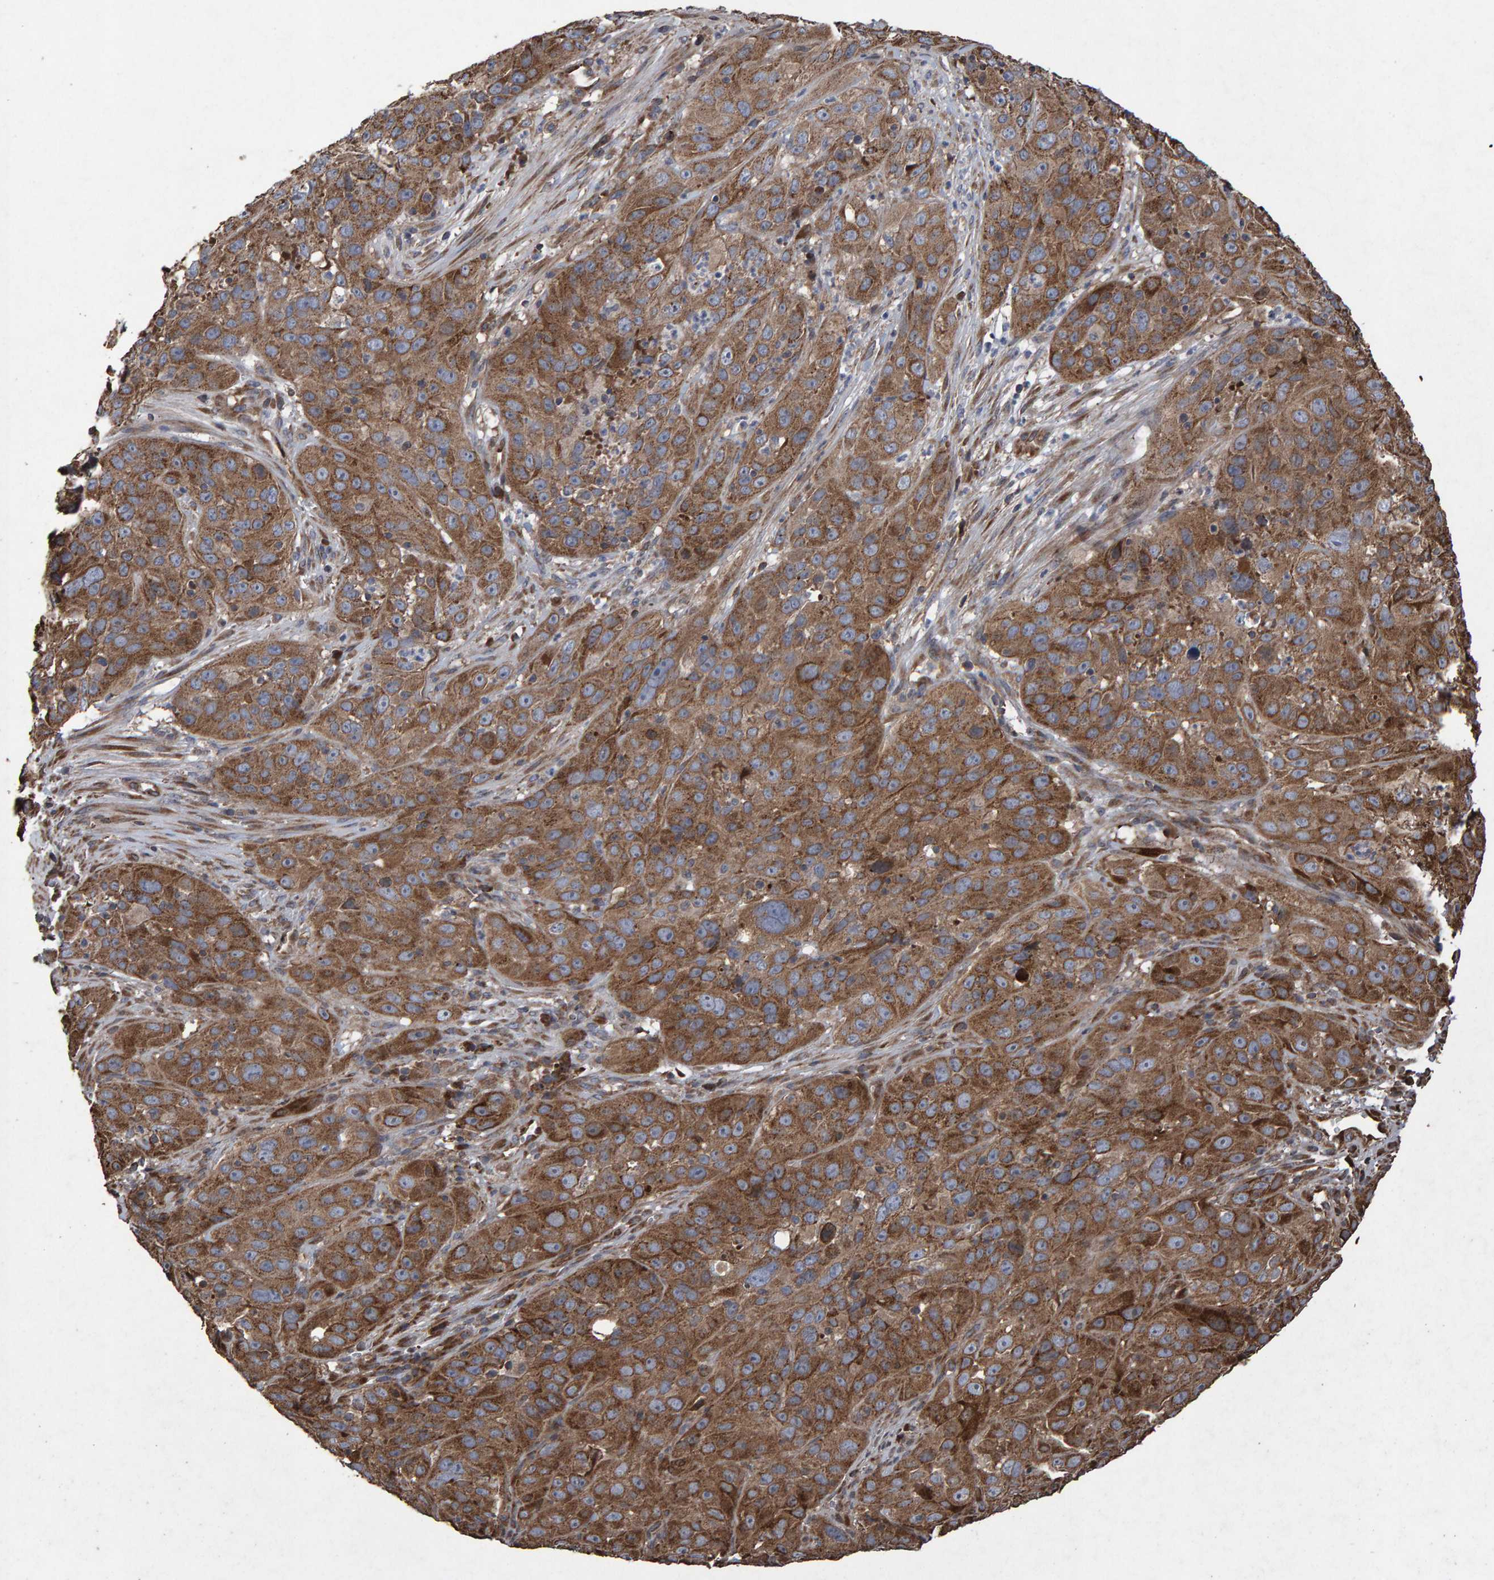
{"staining": {"intensity": "moderate", "quantity": ">75%", "location": "cytoplasmic/membranous"}, "tissue": "cervical cancer", "cell_type": "Tumor cells", "image_type": "cancer", "snomed": [{"axis": "morphology", "description": "Squamous cell carcinoma, NOS"}, {"axis": "topography", "description": "Cervix"}], "caption": "Immunohistochemical staining of cervical cancer (squamous cell carcinoma) demonstrates medium levels of moderate cytoplasmic/membranous protein staining in approximately >75% of tumor cells. The staining is performed using DAB (3,3'-diaminobenzidine) brown chromogen to label protein expression. The nuclei are counter-stained blue using hematoxylin.", "gene": "OSBP2", "patient": {"sex": "female", "age": 32}}